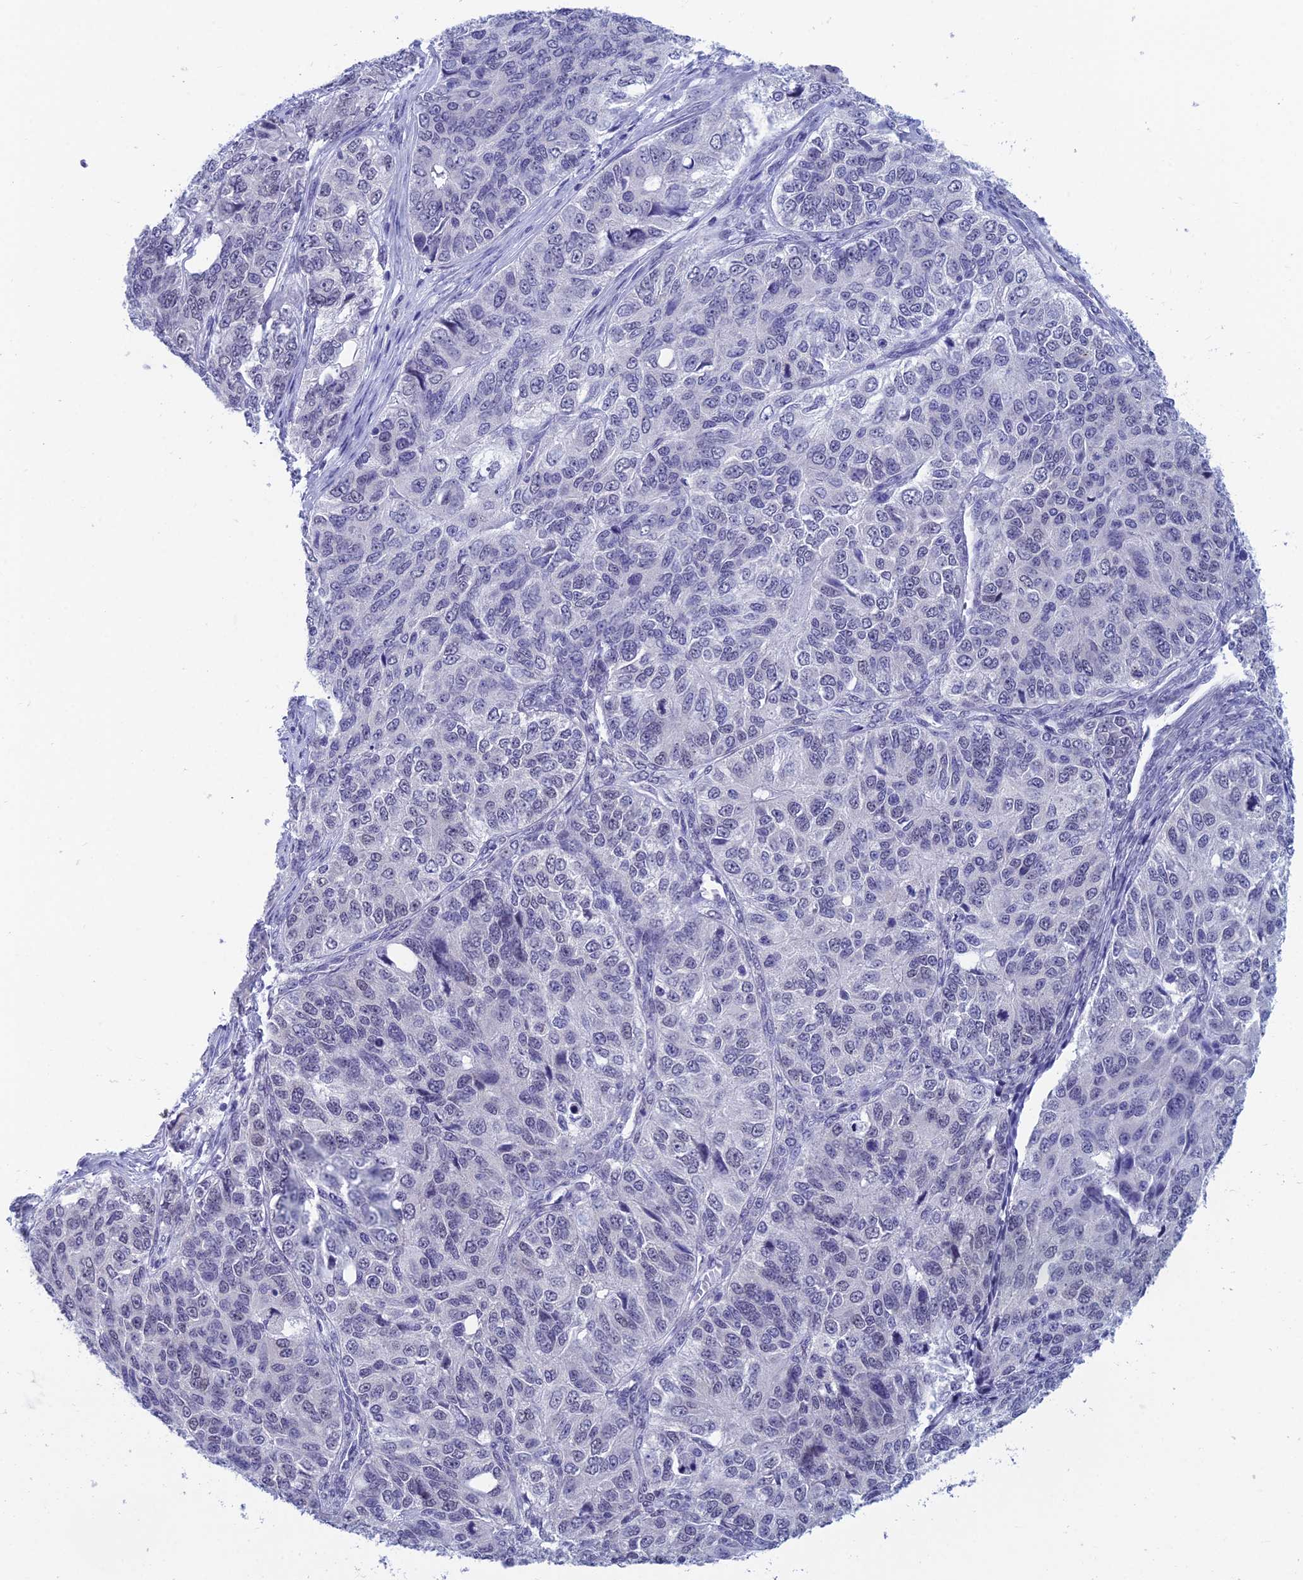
{"staining": {"intensity": "moderate", "quantity": "<25%", "location": "nuclear"}, "tissue": "ovarian cancer", "cell_type": "Tumor cells", "image_type": "cancer", "snomed": [{"axis": "morphology", "description": "Carcinoma, endometroid"}, {"axis": "topography", "description": "Ovary"}], "caption": "Ovarian endometroid carcinoma stained with DAB immunohistochemistry (IHC) shows low levels of moderate nuclear expression in about <25% of tumor cells.", "gene": "NABP2", "patient": {"sex": "female", "age": 51}}